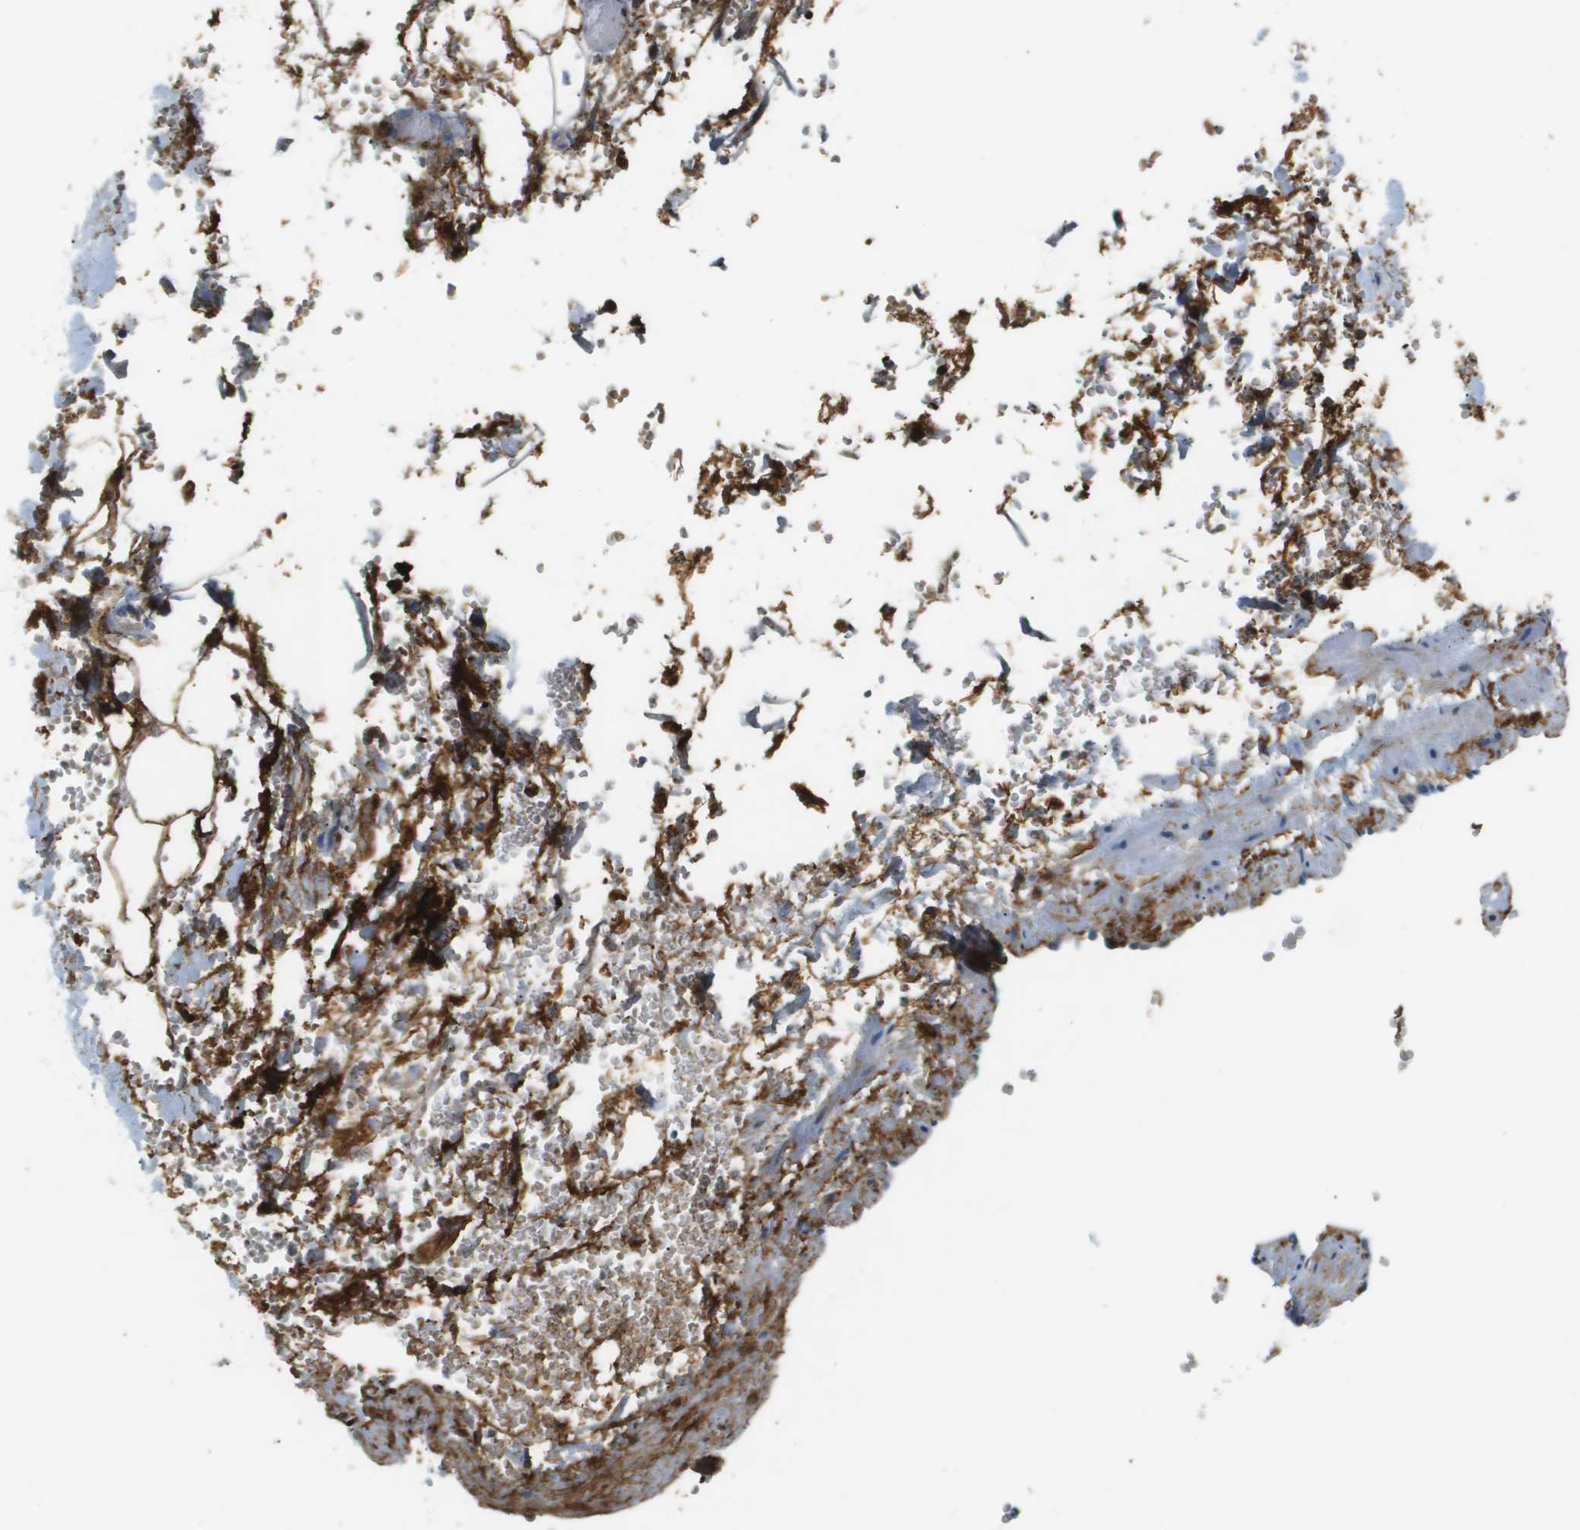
{"staining": {"intensity": "moderate", "quantity": "<25%", "location": "cytoplasmic/membranous"}, "tissue": "adipose tissue", "cell_type": "Adipocytes", "image_type": "normal", "snomed": [{"axis": "morphology", "description": "Normal tissue, NOS"}, {"axis": "topography", "description": "Soft tissue"}, {"axis": "topography", "description": "Vascular tissue"}], "caption": "Protein positivity by immunohistochemistry exhibits moderate cytoplasmic/membranous positivity in approximately <25% of adipocytes in unremarkable adipose tissue.", "gene": "VTN", "patient": {"sex": "female", "age": 35}}